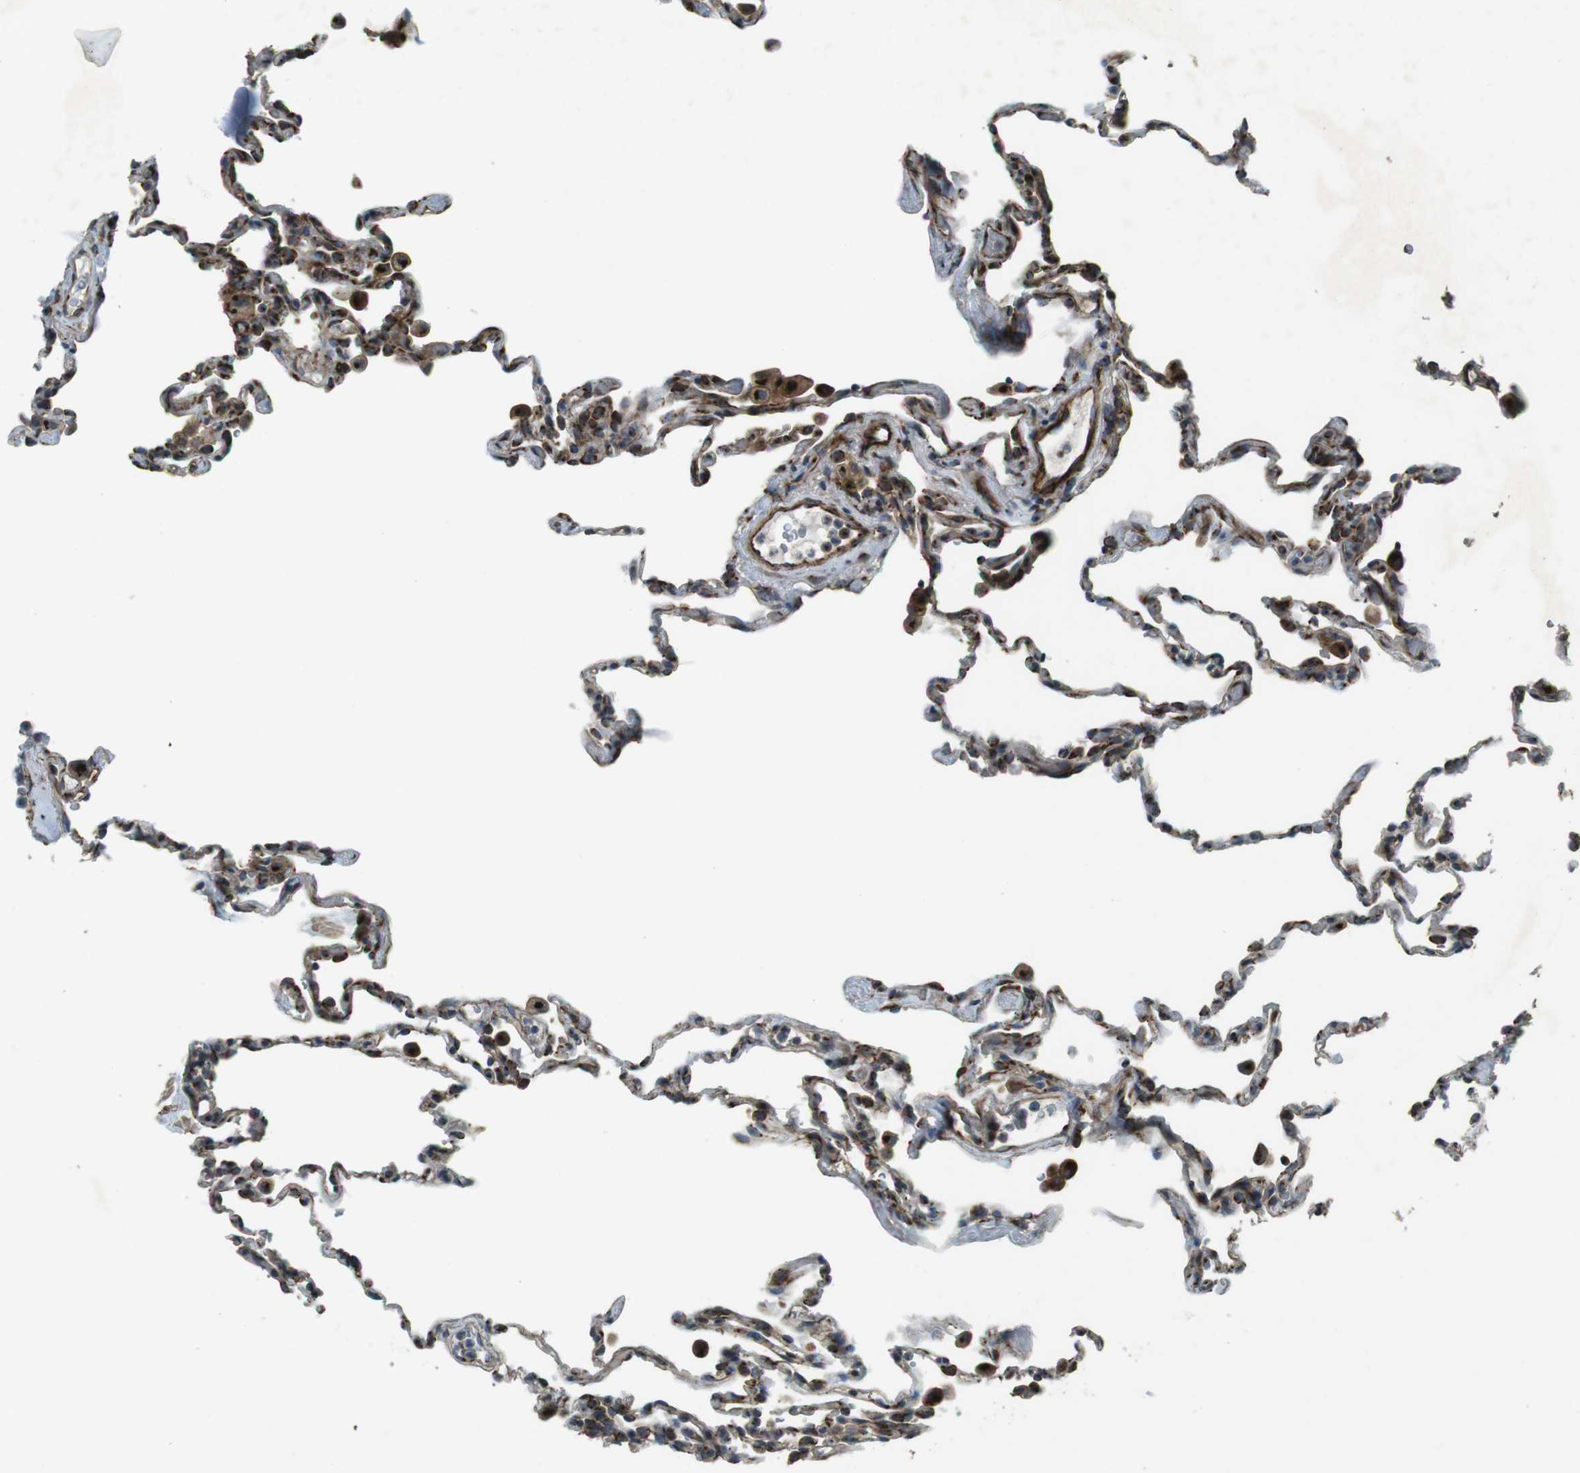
{"staining": {"intensity": "moderate", "quantity": "25%-75%", "location": "cytoplasmic/membranous"}, "tissue": "lung", "cell_type": "Alveolar cells", "image_type": "normal", "snomed": [{"axis": "morphology", "description": "Normal tissue, NOS"}, {"axis": "topography", "description": "Lung"}], "caption": "Moderate cytoplasmic/membranous expression for a protein is appreciated in approximately 25%-75% of alveolar cells of normal lung using immunohistochemistry.", "gene": "TMEM115", "patient": {"sex": "male", "age": 59}}